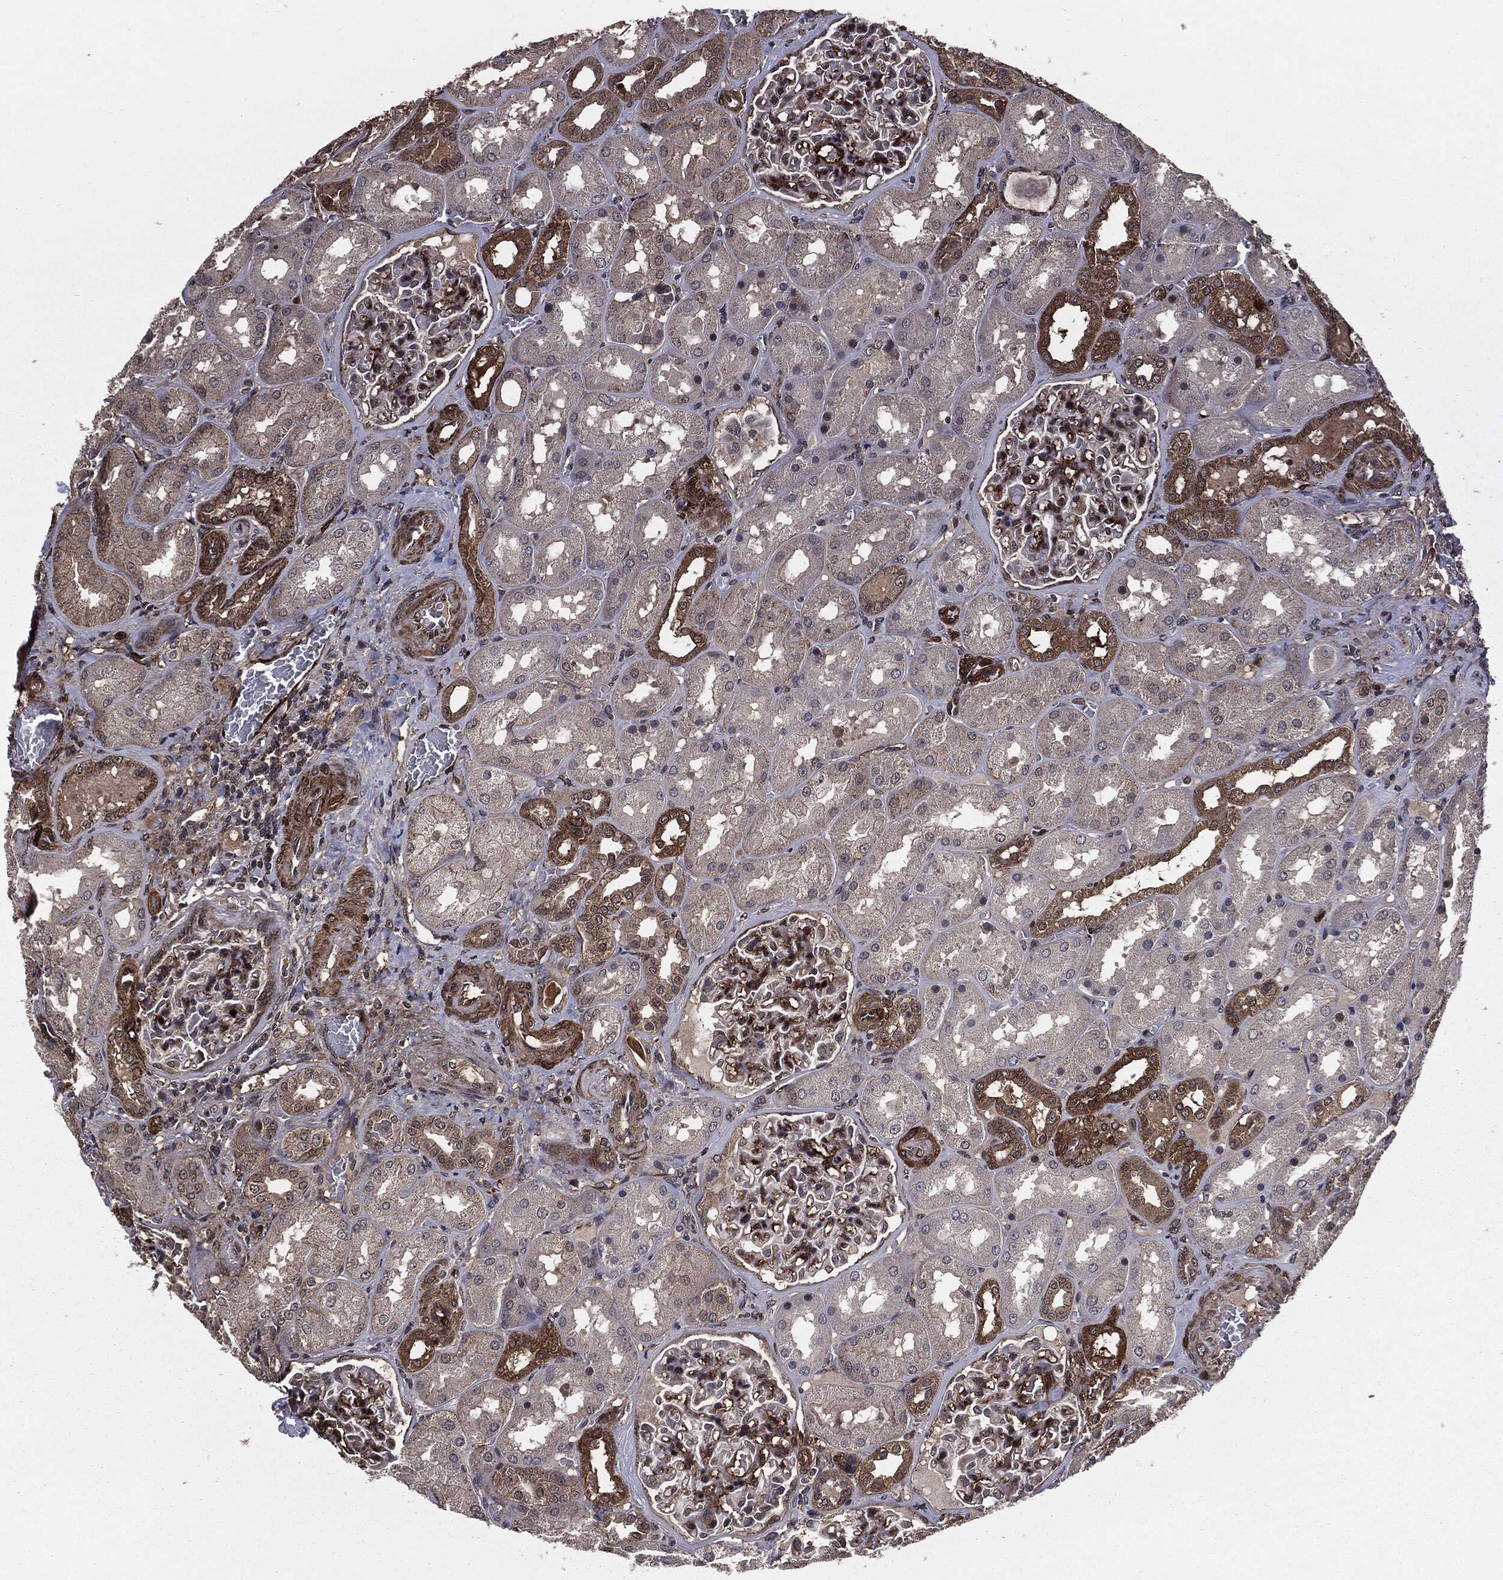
{"staining": {"intensity": "moderate", "quantity": "25%-75%", "location": "cytoplasmic/membranous"}, "tissue": "kidney", "cell_type": "Cells in glomeruli", "image_type": "normal", "snomed": [{"axis": "morphology", "description": "Normal tissue, NOS"}, {"axis": "topography", "description": "Kidney"}], "caption": "This is a histology image of immunohistochemistry staining of benign kidney, which shows moderate expression in the cytoplasmic/membranous of cells in glomeruli.", "gene": "PTPA", "patient": {"sex": "male", "age": 73}}